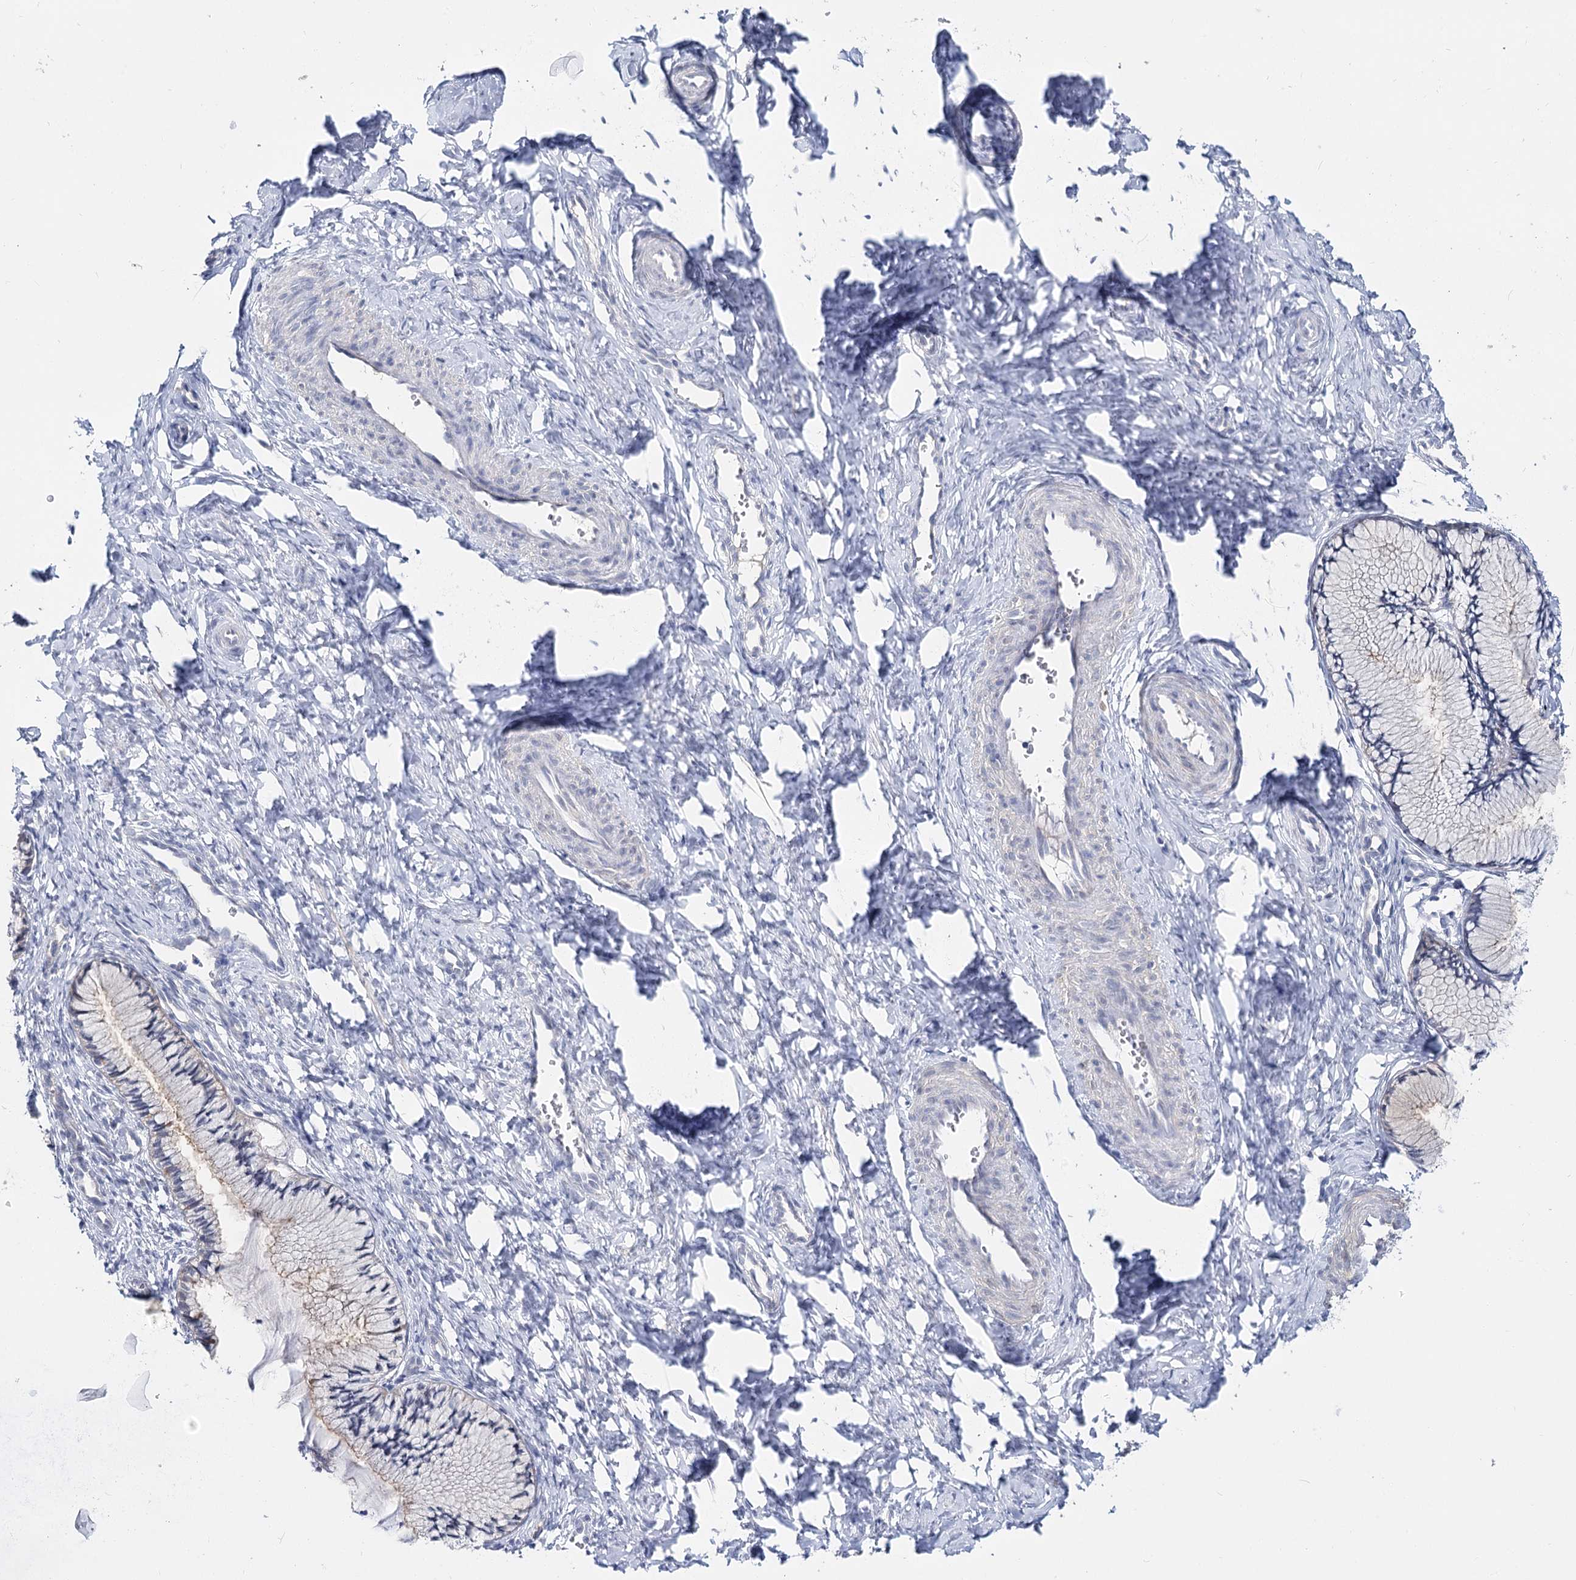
{"staining": {"intensity": "negative", "quantity": "none", "location": "none"}, "tissue": "cervix", "cell_type": "Glandular cells", "image_type": "normal", "snomed": [{"axis": "morphology", "description": "Normal tissue, NOS"}, {"axis": "topography", "description": "Cervix"}], "caption": "DAB (3,3'-diaminobenzidine) immunohistochemical staining of benign human cervix demonstrates no significant positivity in glandular cells. Nuclei are stained in blue.", "gene": "UGP2", "patient": {"sex": "female", "age": 27}}